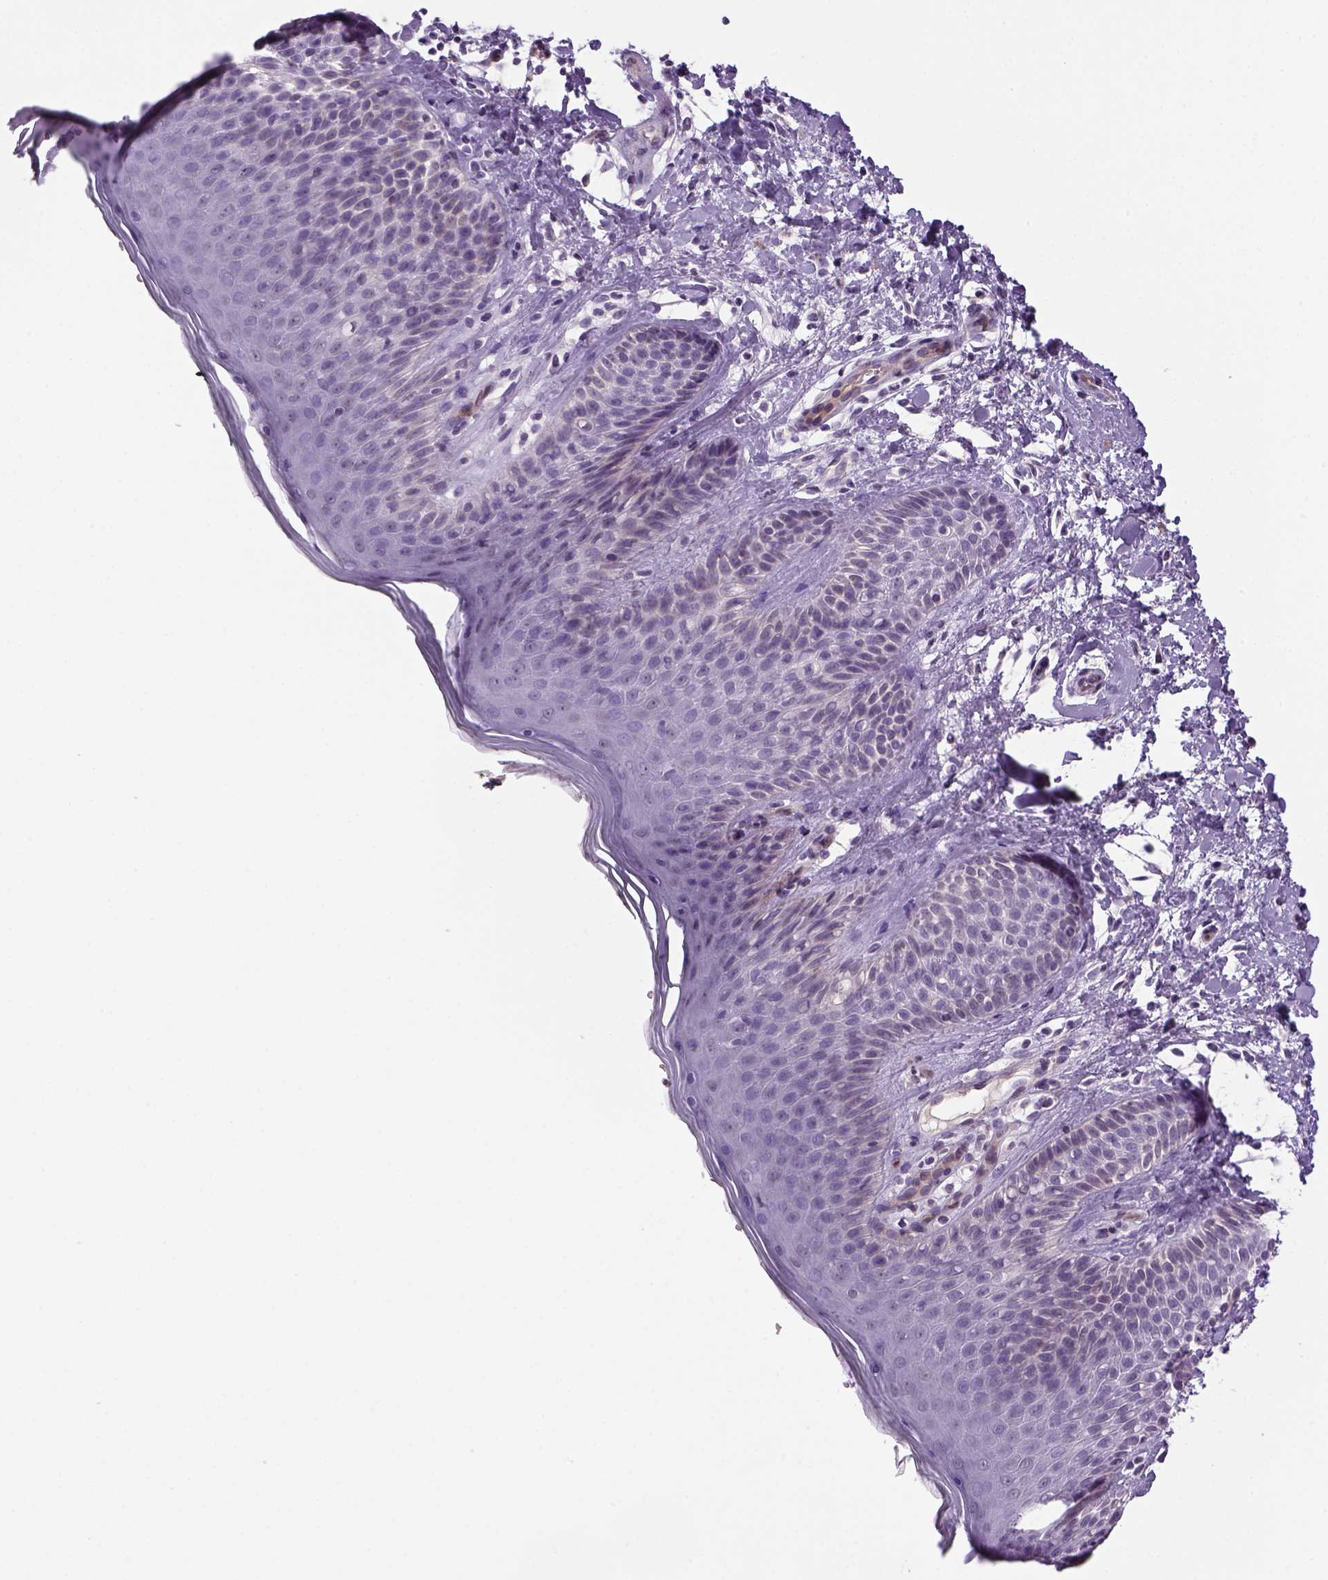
{"staining": {"intensity": "negative", "quantity": "none", "location": "none"}, "tissue": "skin", "cell_type": "Epidermal cells", "image_type": "normal", "snomed": [{"axis": "morphology", "description": "Normal tissue, NOS"}, {"axis": "topography", "description": "Anal"}], "caption": "Histopathology image shows no significant protein expression in epidermal cells of normal skin. Nuclei are stained in blue.", "gene": "PRRT1", "patient": {"sex": "male", "age": 36}}